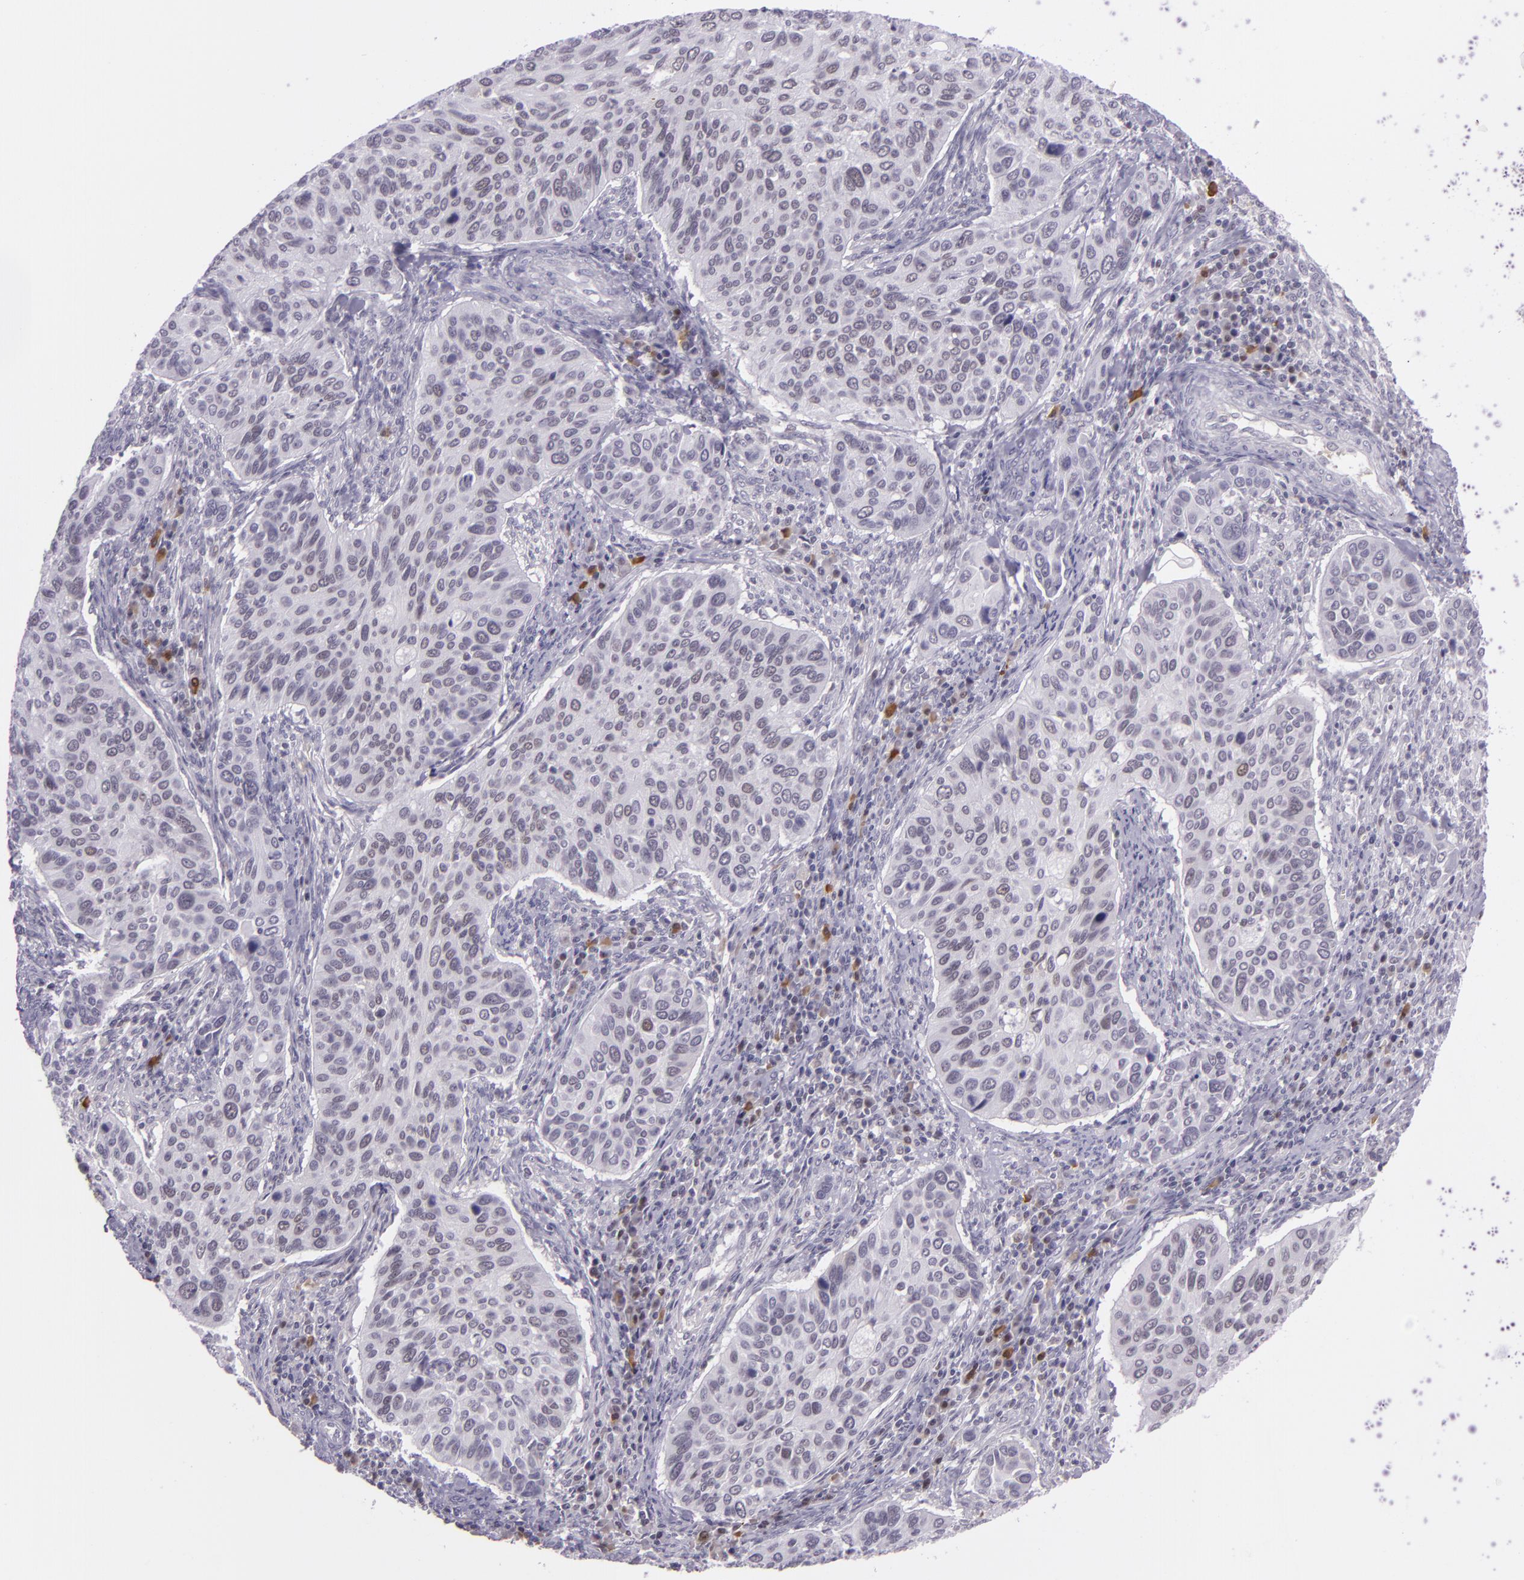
{"staining": {"intensity": "negative", "quantity": "none", "location": "none"}, "tissue": "cervical cancer", "cell_type": "Tumor cells", "image_type": "cancer", "snomed": [{"axis": "morphology", "description": "Adenocarcinoma, NOS"}, {"axis": "topography", "description": "Cervix"}], "caption": "A photomicrograph of cervical cancer stained for a protein exhibits no brown staining in tumor cells.", "gene": "CHEK2", "patient": {"sex": "female", "age": 29}}